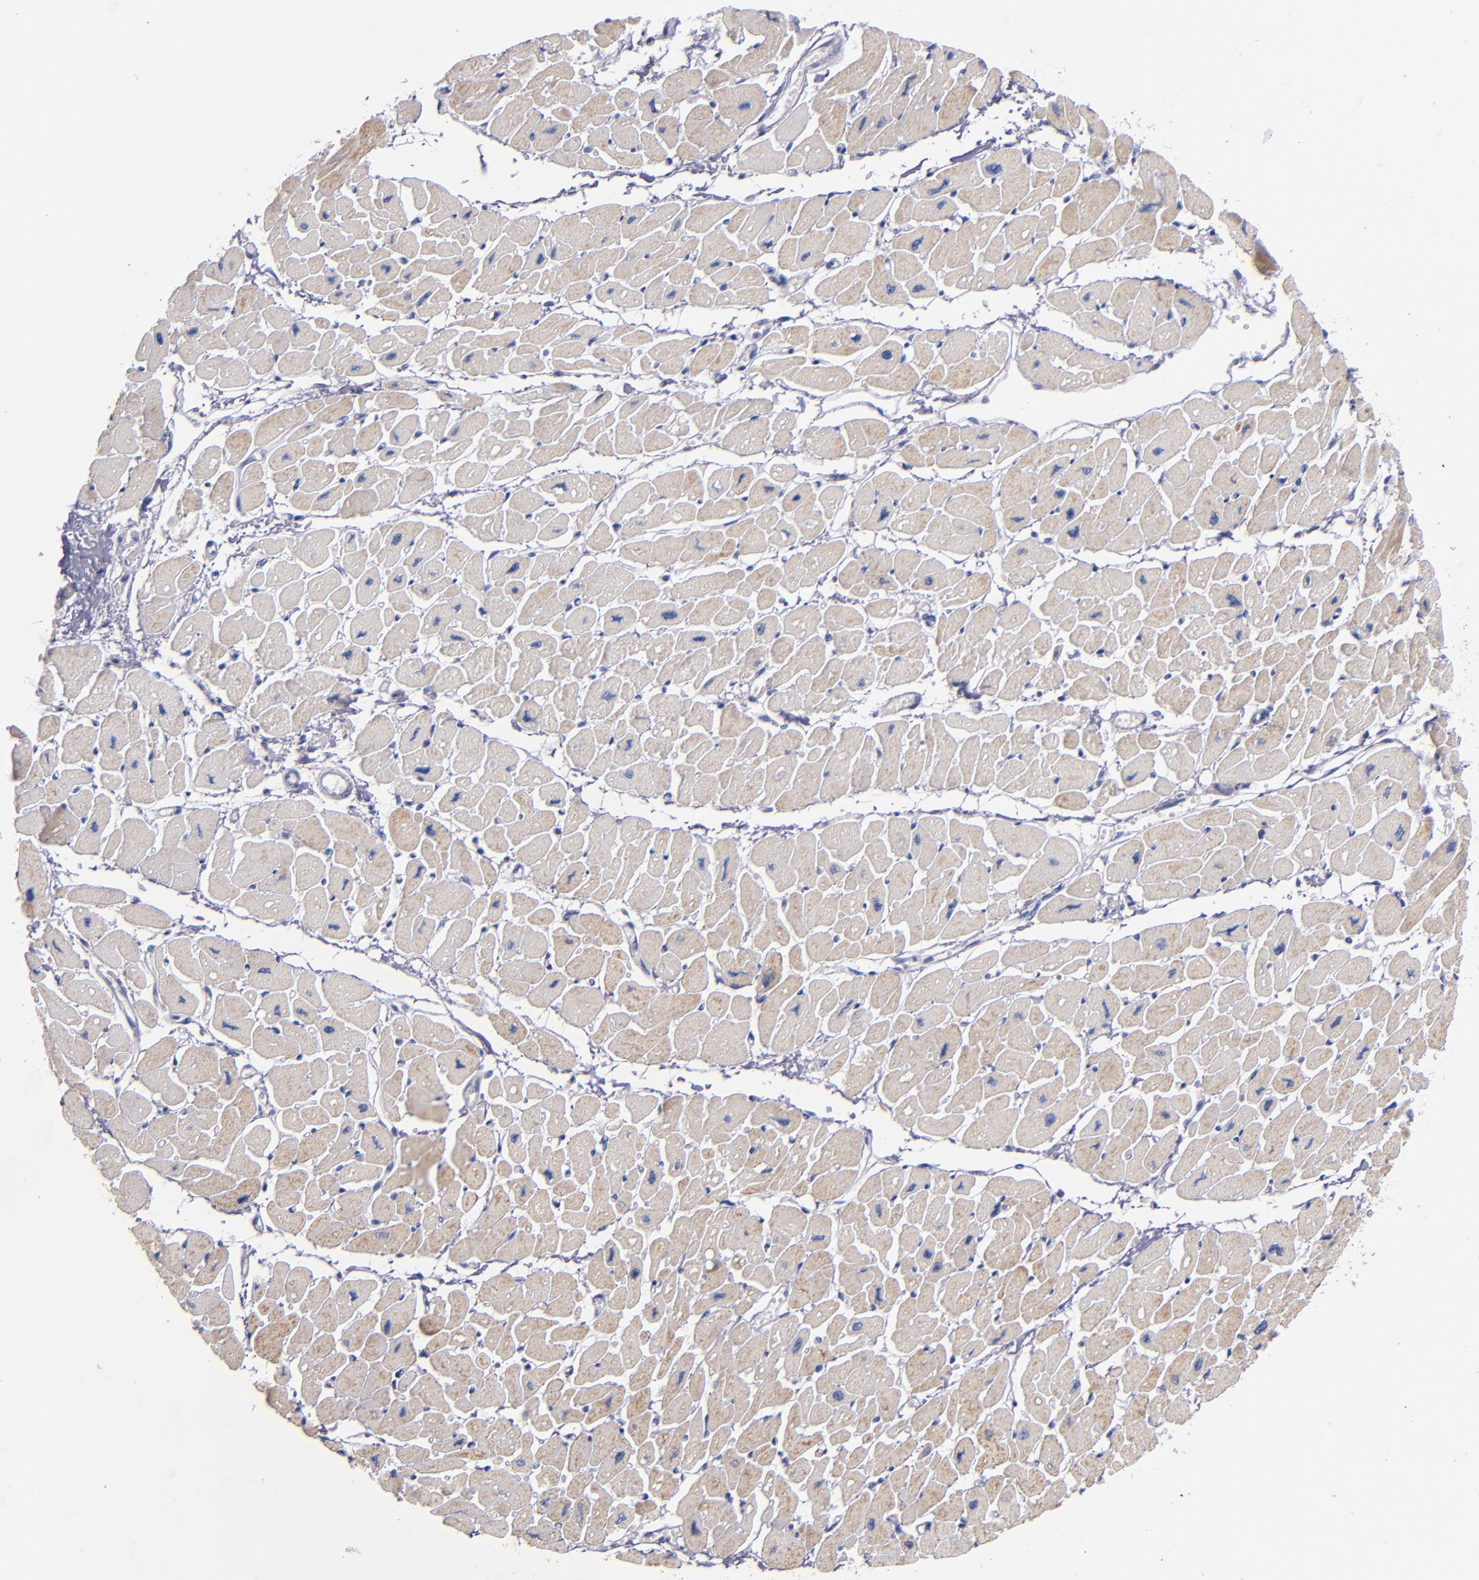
{"staining": {"intensity": "negative", "quantity": "none", "location": "none"}, "tissue": "heart muscle", "cell_type": "Cardiomyocytes", "image_type": "normal", "snomed": [{"axis": "morphology", "description": "Normal tissue, NOS"}, {"axis": "topography", "description": "Heart"}], "caption": "Immunohistochemistry of normal heart muscle displays no staining in cardiomyocytes.", "gene": "CNTNAP2", "patient": {"sex": "female", "age": 54}}